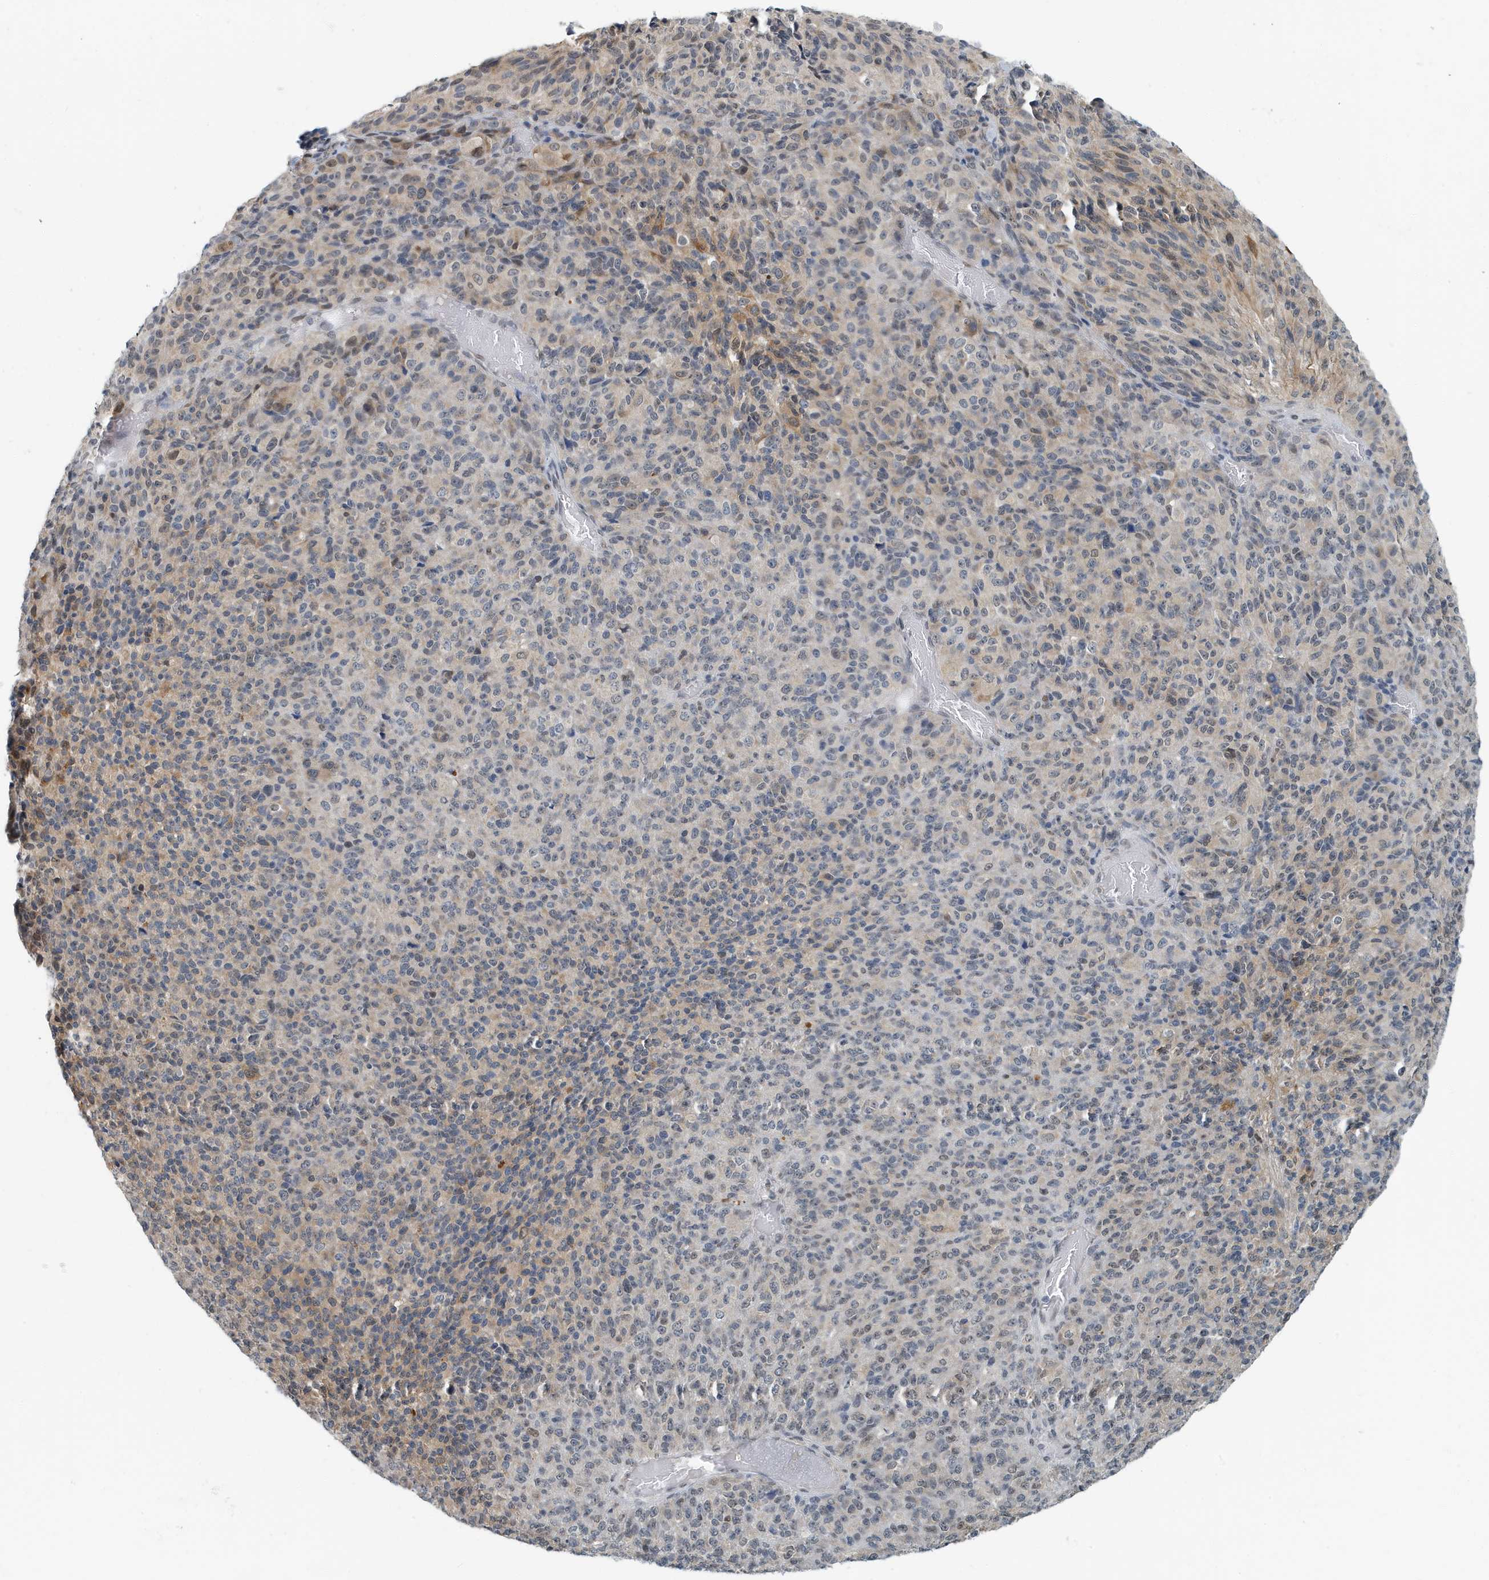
{"staining": {"intensity": "moderate", "quantity": "<25%", "location": "cytoplasmic/membranous,nuclear"}, "tissue": "melanoma", "cell_type": "Tumor cells", "image_type": "cancer", "snomed": [{"axis": "morphology", "description": "Malignant melanoma, Metastatic site"}, {"axis": "topography", "description": "Brain"}], "caption": "This is a micrograph of immunohistochemistry (IHC) staining of malignant melanoma (metastatic site), which shows moderate staining in the cytoplasmic/membranous and nuclear of tumor cells.", "gene": "KIF15", "patient": {"sex": "female", "age": 56}}